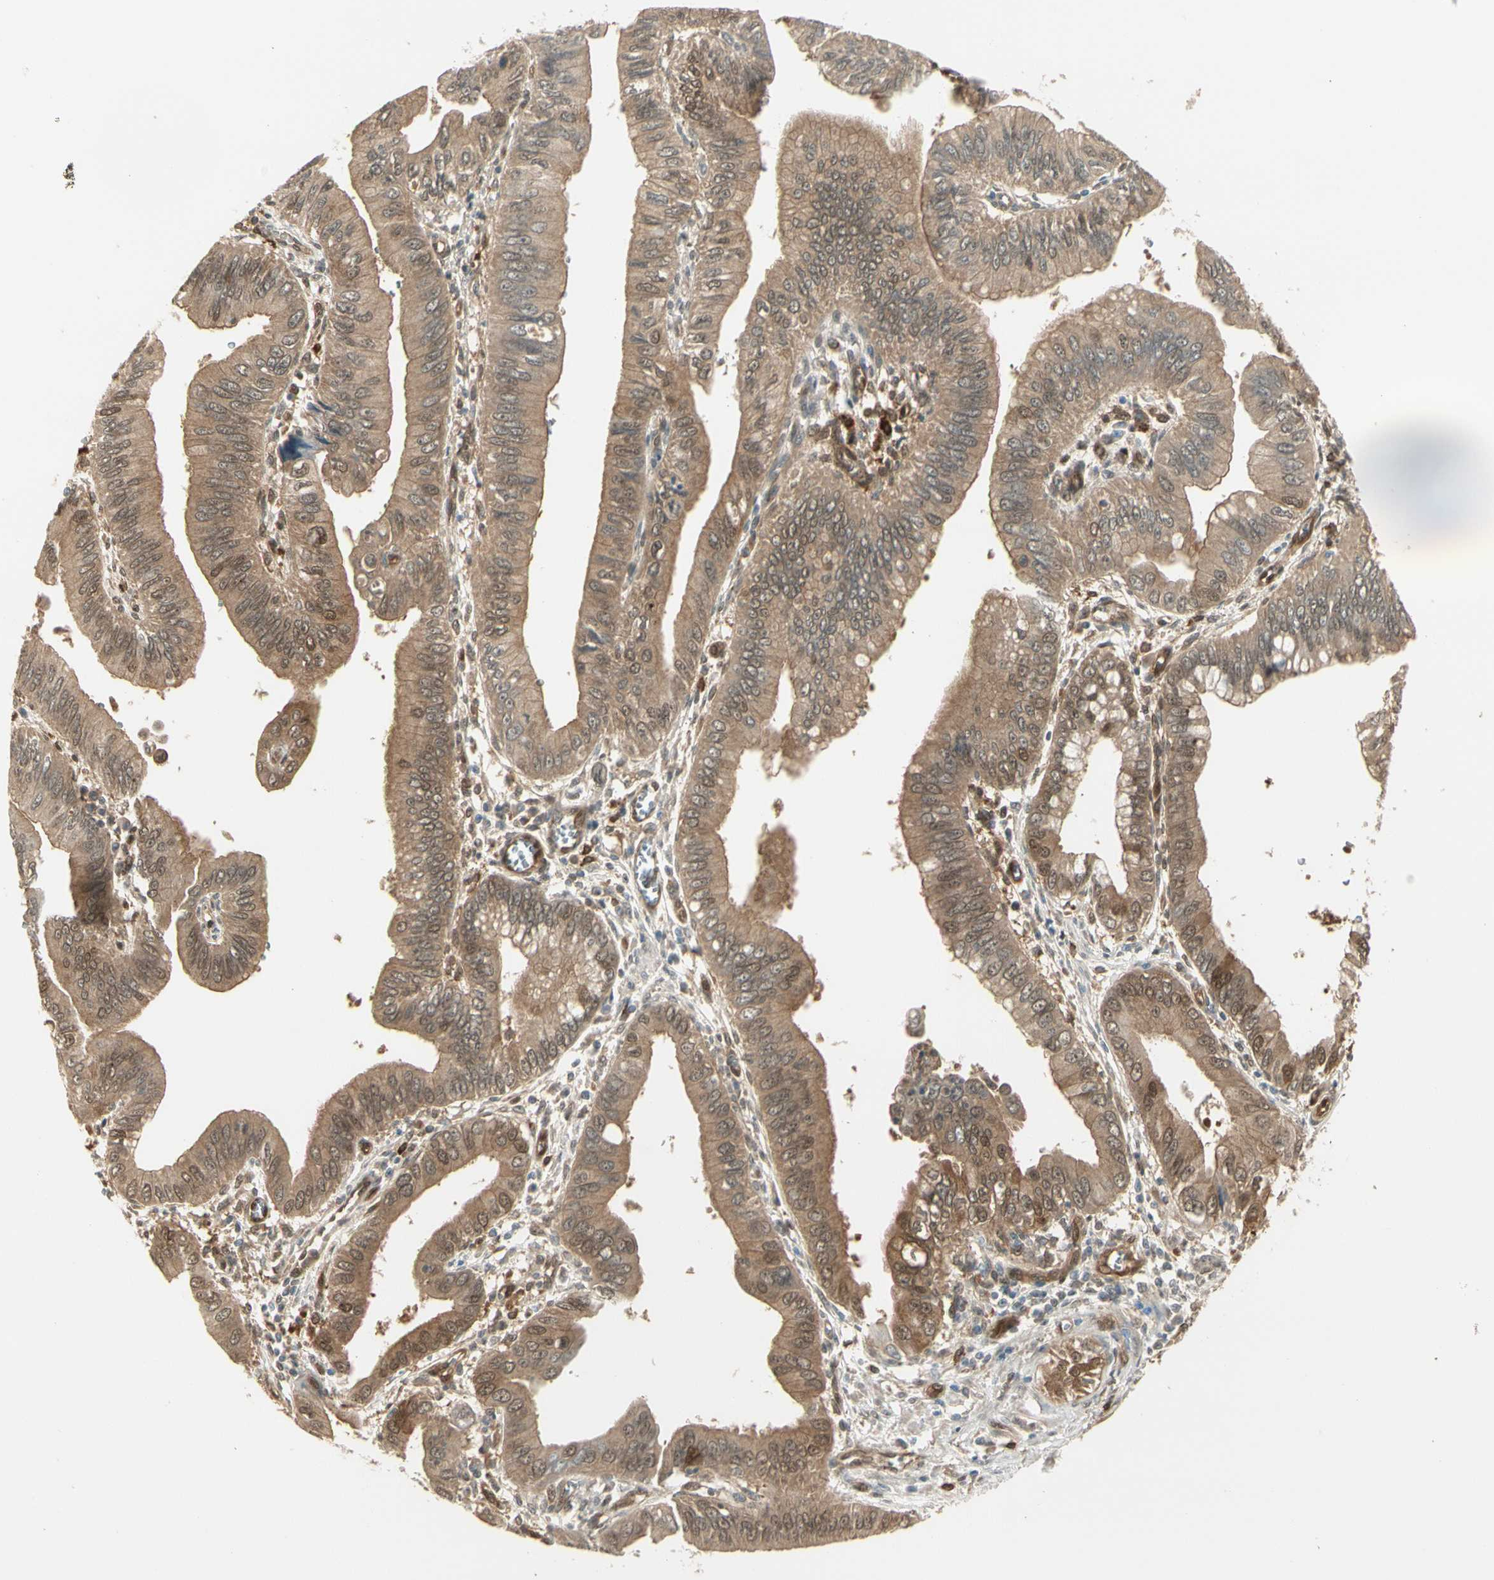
{"staining": {"intensity": "moderate", "quantity": ">75%", "location": "cytoplasmic/membranous,nuclear"}, "tissue": "pancreatic cancer", "cell_type": "Tumor cells", "image_type": "cancer", "snomed": [{"axis": "morphology", "description": "Normal tissue, NOS"}, {"axis": "topography", "description": "Lymph node"}], "caption": "Pancreatic cancer stained for a protein (brown) demonstrates moderate cytoplasmic/membranous and nuclear positive expression in about >75% of tumor cells.", "gene": "SERPINB6", "patient": {"sex": "male", "age": 50}}